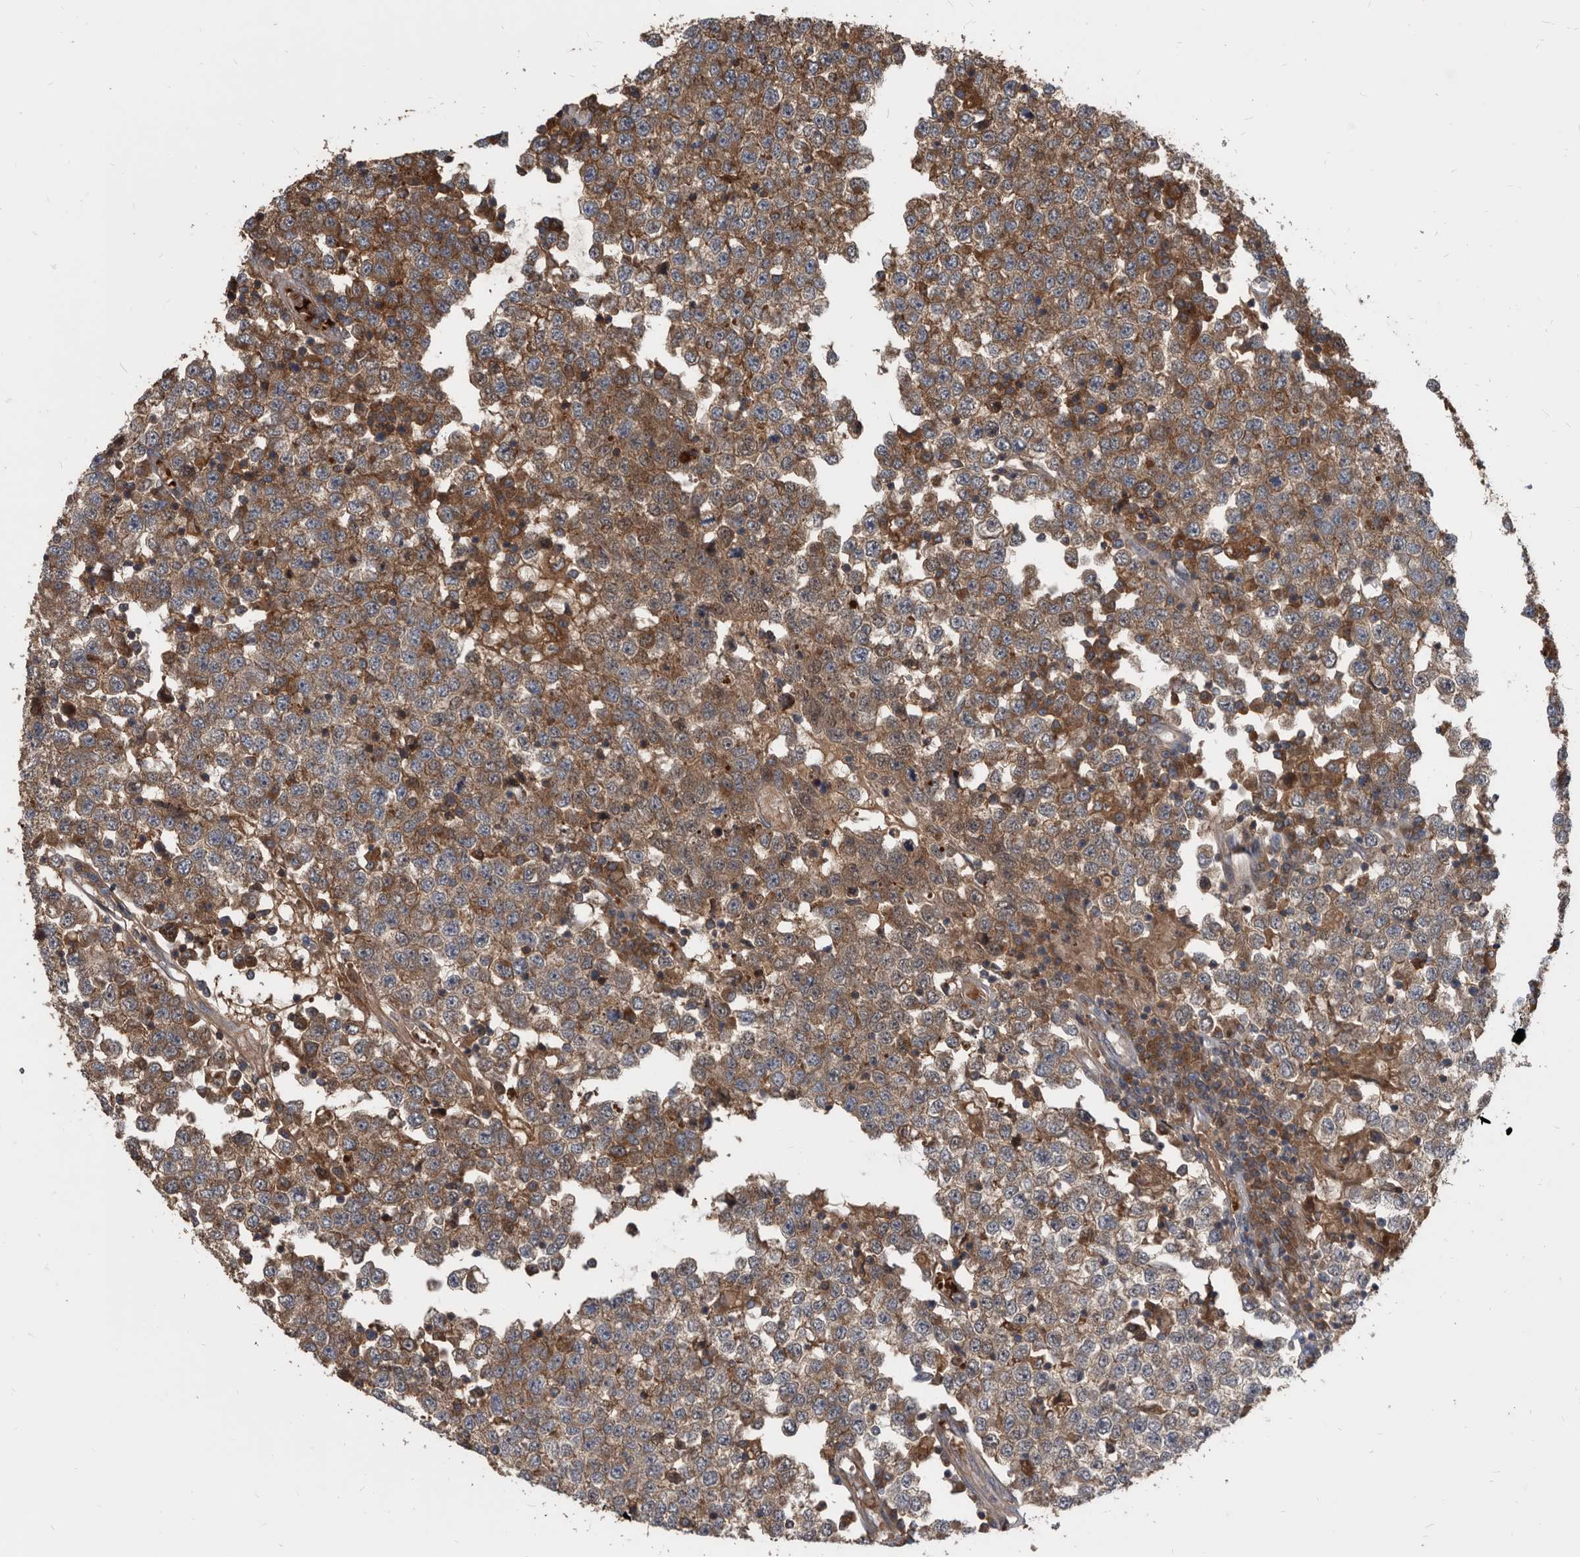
{"staining": {"intensity": "moderate", "quantity": ">75%", "location": "cytoplasmic/membranous"}, "tissue": "testis cancer", "cell_type": "Tumor cells", "image_type": "cancer", "snomed": [{"axis": "morphology", "description": "Seminoma, NOS"}, {"axis": "topography", "description": "Testis"}], "caption": "Tumor cells show moderate cytoplasmic/membranous expression in about >75% of cells in testis cancer. (brown staining indicates protein expression, while blue staining denotes nuclei).", "gene": "APEH", "patient": {"sex": "male", "age": 65}}